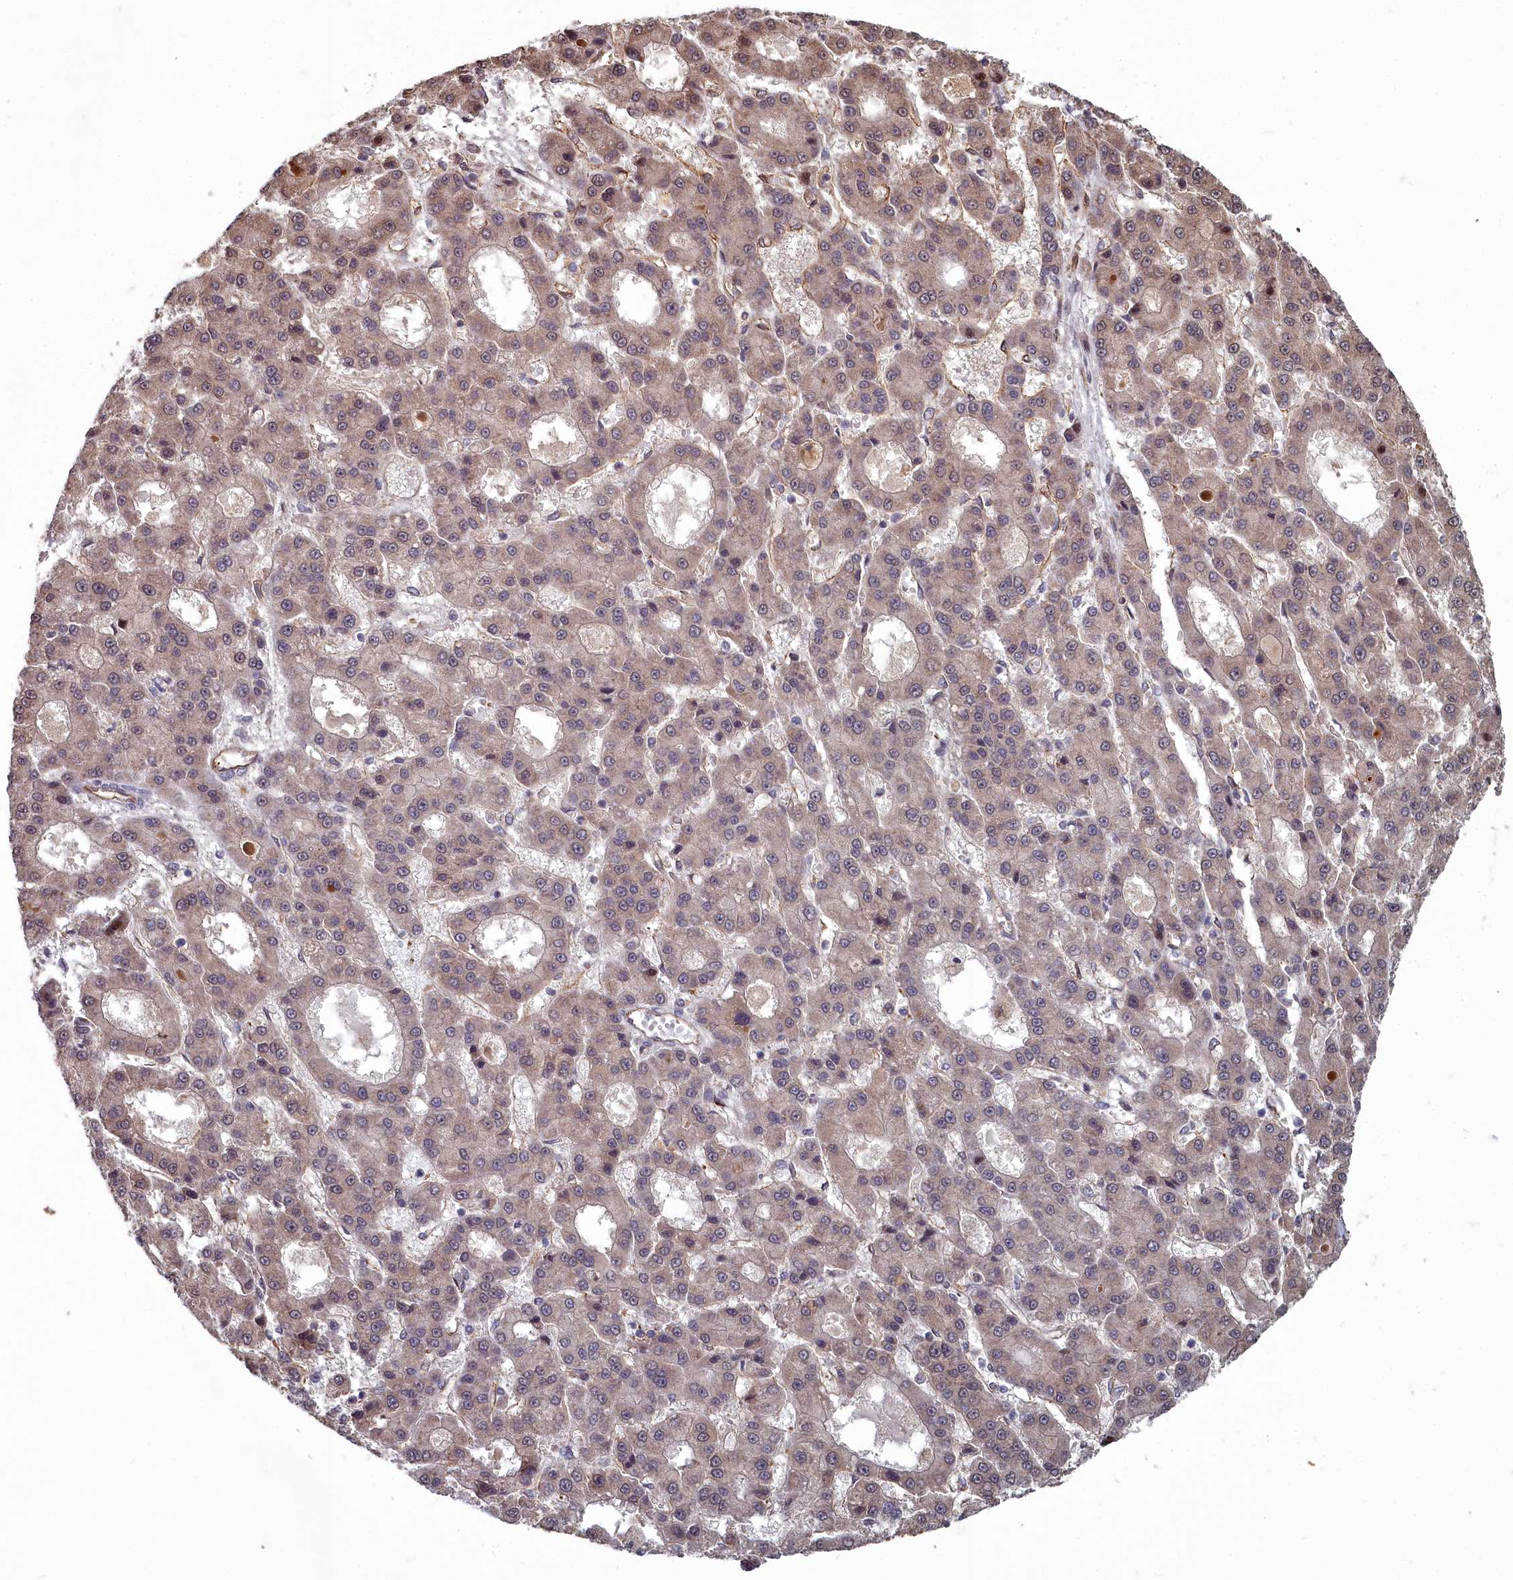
{"staining": {"intensity": "moderate", "quantity": "25%-75%", "location": "cytoplasmic/membranous,nuclear"}, "tissue": "liver cancer", "cell_type": "Tumor cells", "image_type": "cancer", "snomed": [{"axis": "morphology", "description": "Carcinoma, Hepatocellular, NOS"}, {"axis": "topography", "description": "Liver"}], "caption": "Liver cancer (hepatocellular carcinoma) stained with a brown dye displays moderate cytoplasmic/membranous and nuclear positive positivity in about 25%-75% of tumor cells.", "gene": "TSPYL4", "patient": {"sex": "male", "age": 70}}